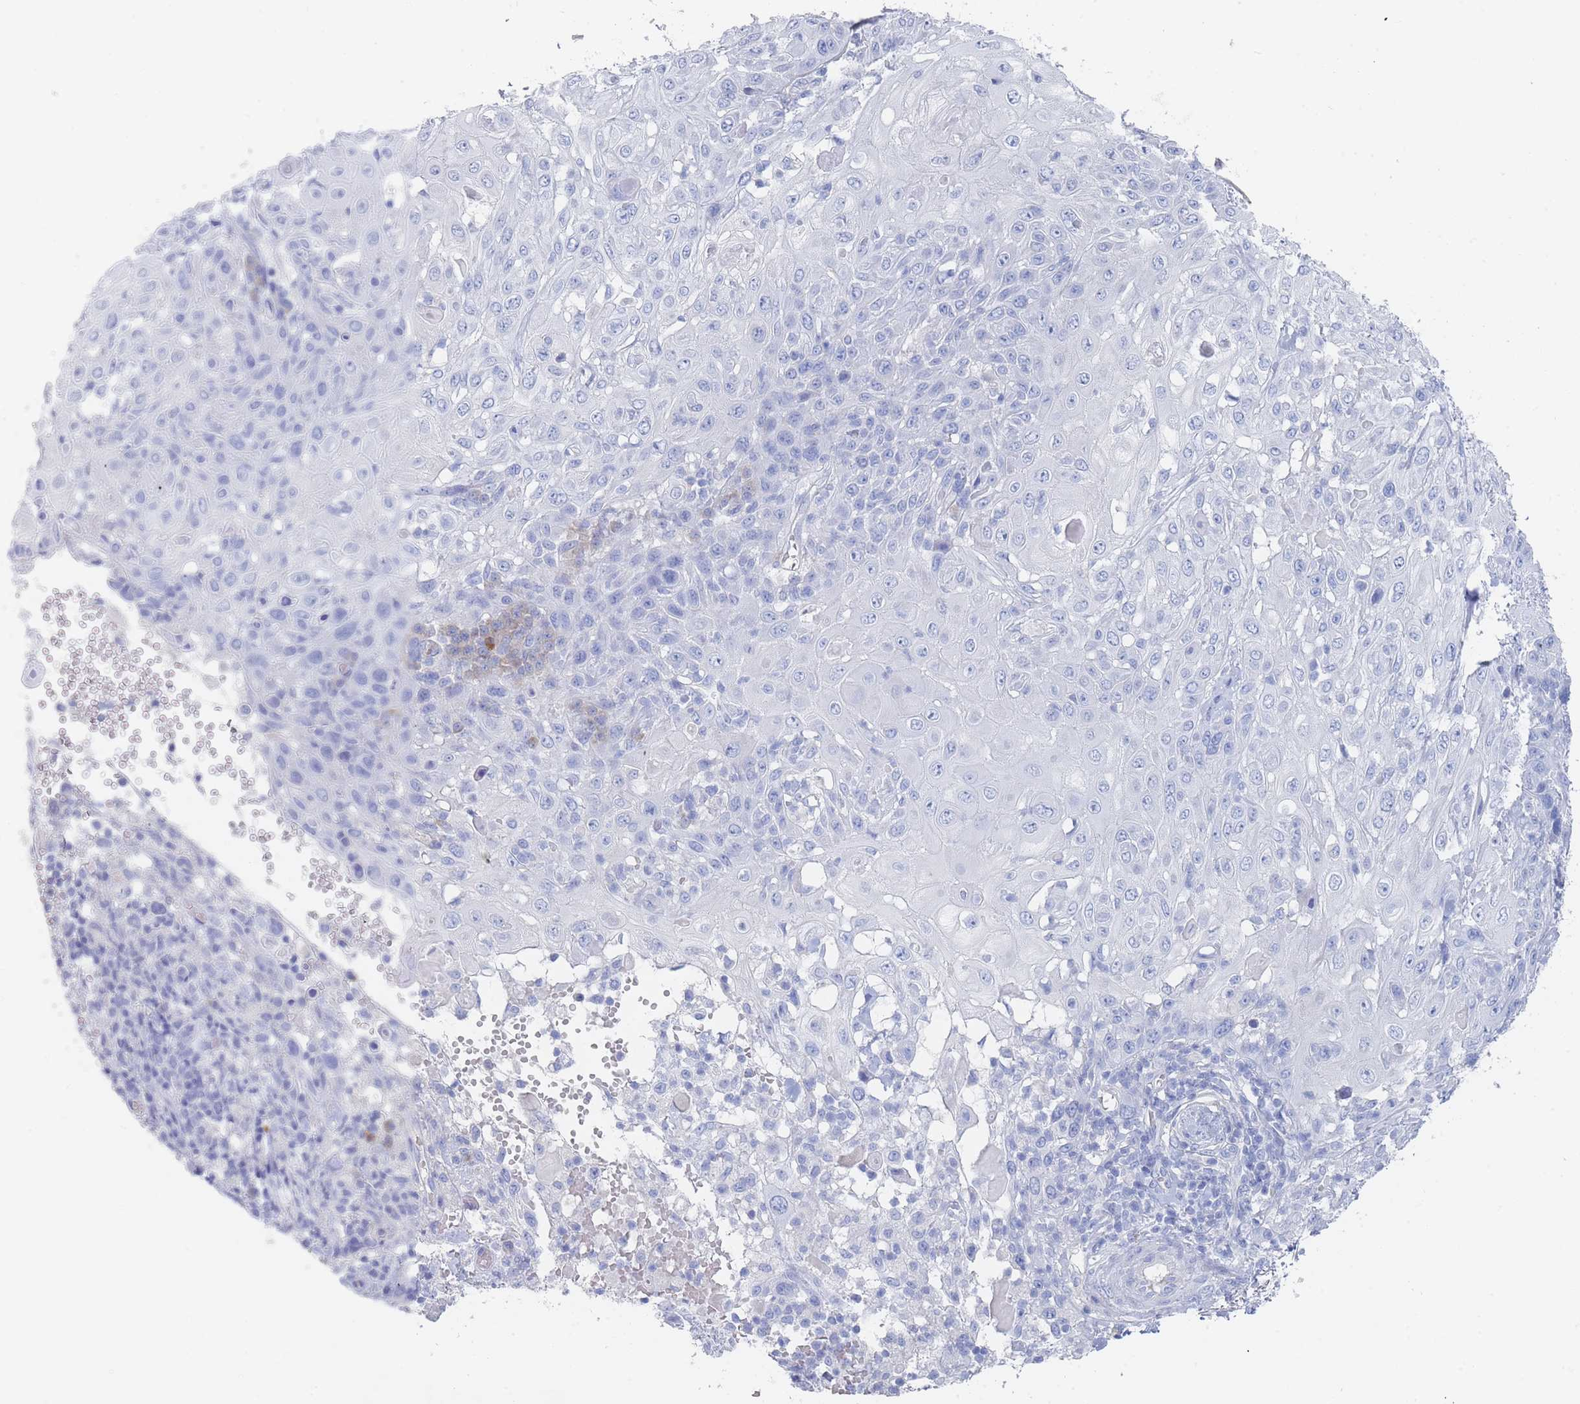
{"staining": {"intensity": "negative", "quantity": "none", "location": "none"}, "tissue": "skin cancer", "cell_type": "Tumor cells", "image_type": "cancer", "snomed": [{"axis": "morphology", "description": "Normal tissue, NOS"}, {"axis": "morphology", "description": "Squamous cell carcinoma, NOS"}, {"axis": "topography", "description": "Skin"}, {"axis": "topography", "description": "Cartilage tissue"}], "caption": "There is no significant staining in tumor cells of skin cancer.", "gene": "SLC25A35", "patient": {"sex": "female", "age": 79}}